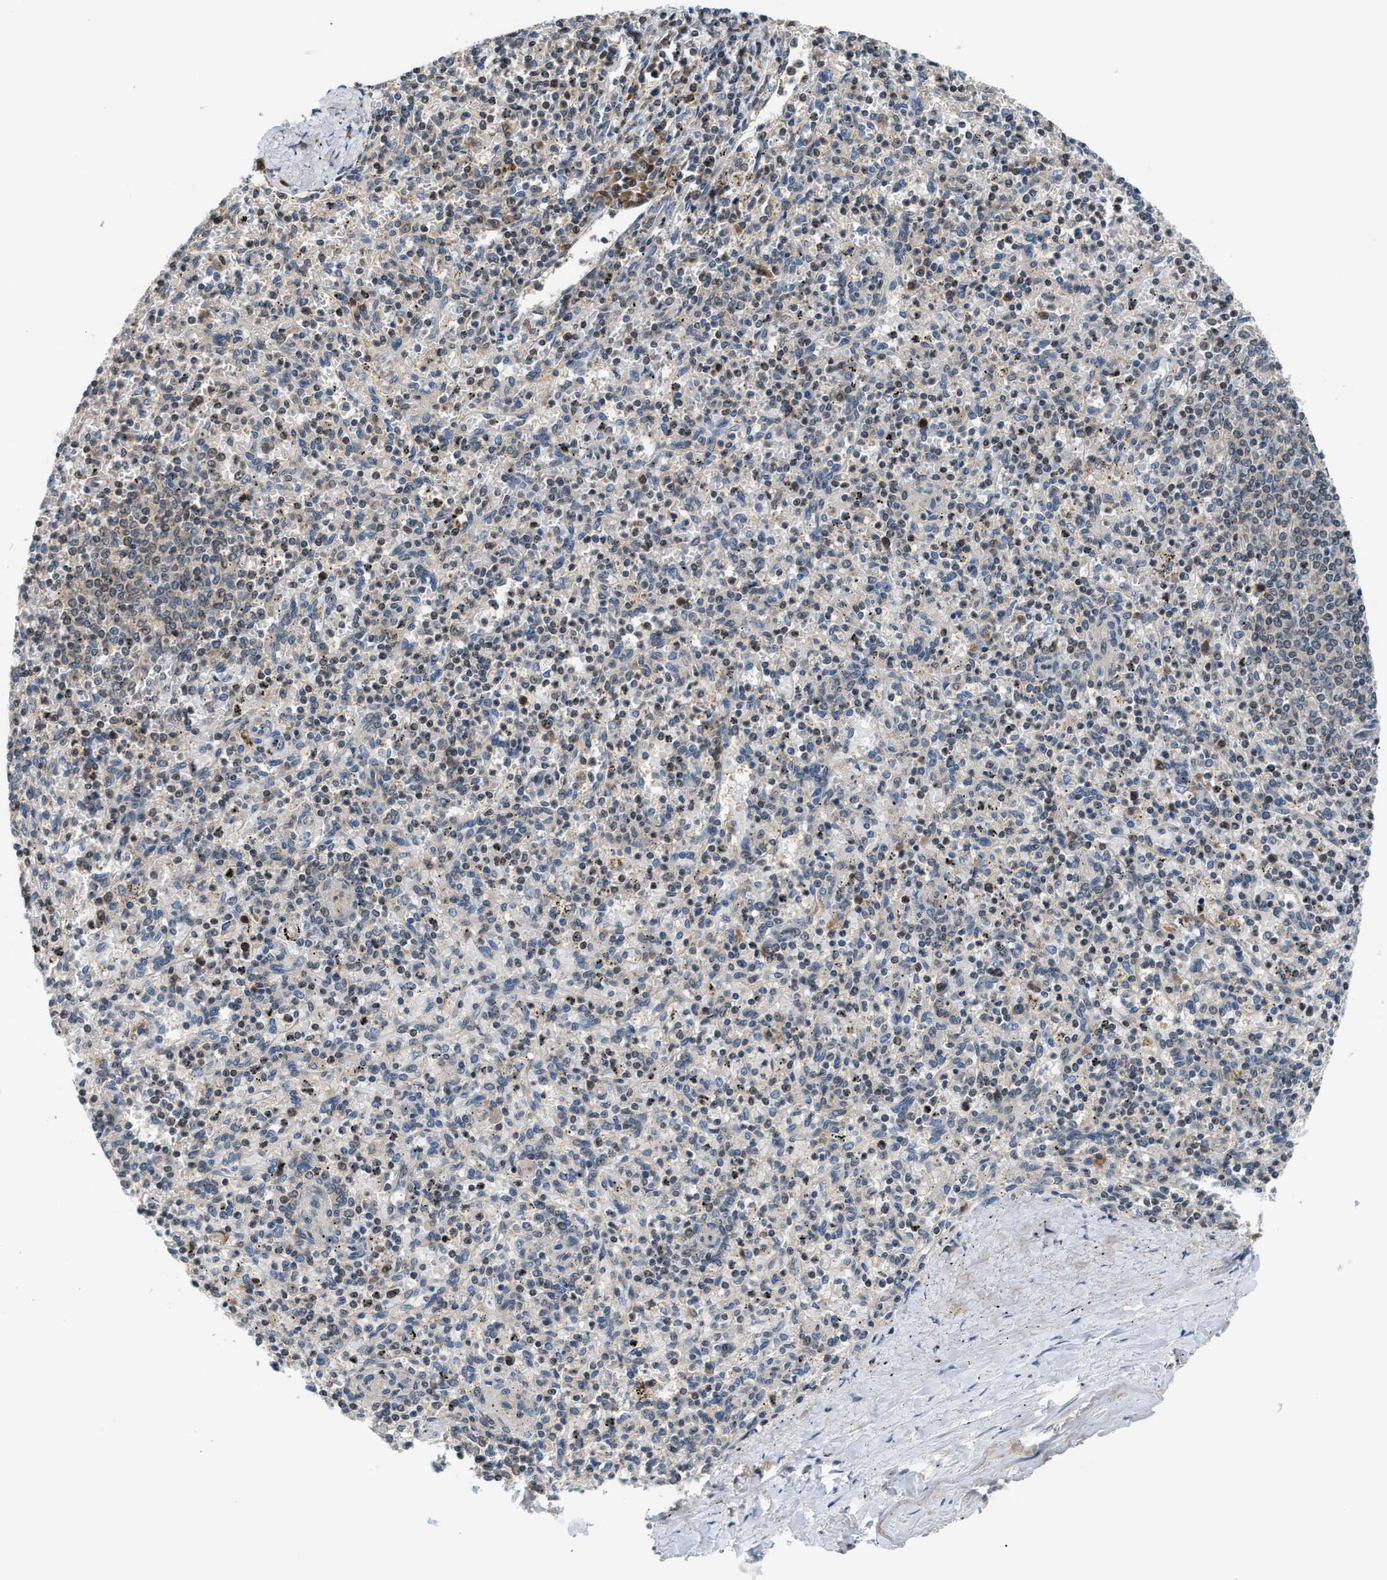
{"staining": {"intensity": "moderate", "quantity": "25%-75%", "location": "cytoplasmic/membranous"}, "tissue": "spleen", "cell_type": "Cells in red pulp", "image_type": "normal", "snomed": [{"axis": "morphology", "description": "Normal tissue, NOS"}, {"axis": "topography", "description": "Spleen"}], "caption": "Protein staining of normal spleen demonstrates moderate cytoplasmic/membranous positivity in about 25%-75% of cells in red pulp. (brown staining indicates protein expression, while blue staining denotes nuclei).", "gene": "RAB29", "patient": {"sex": "male", "age": 72}}